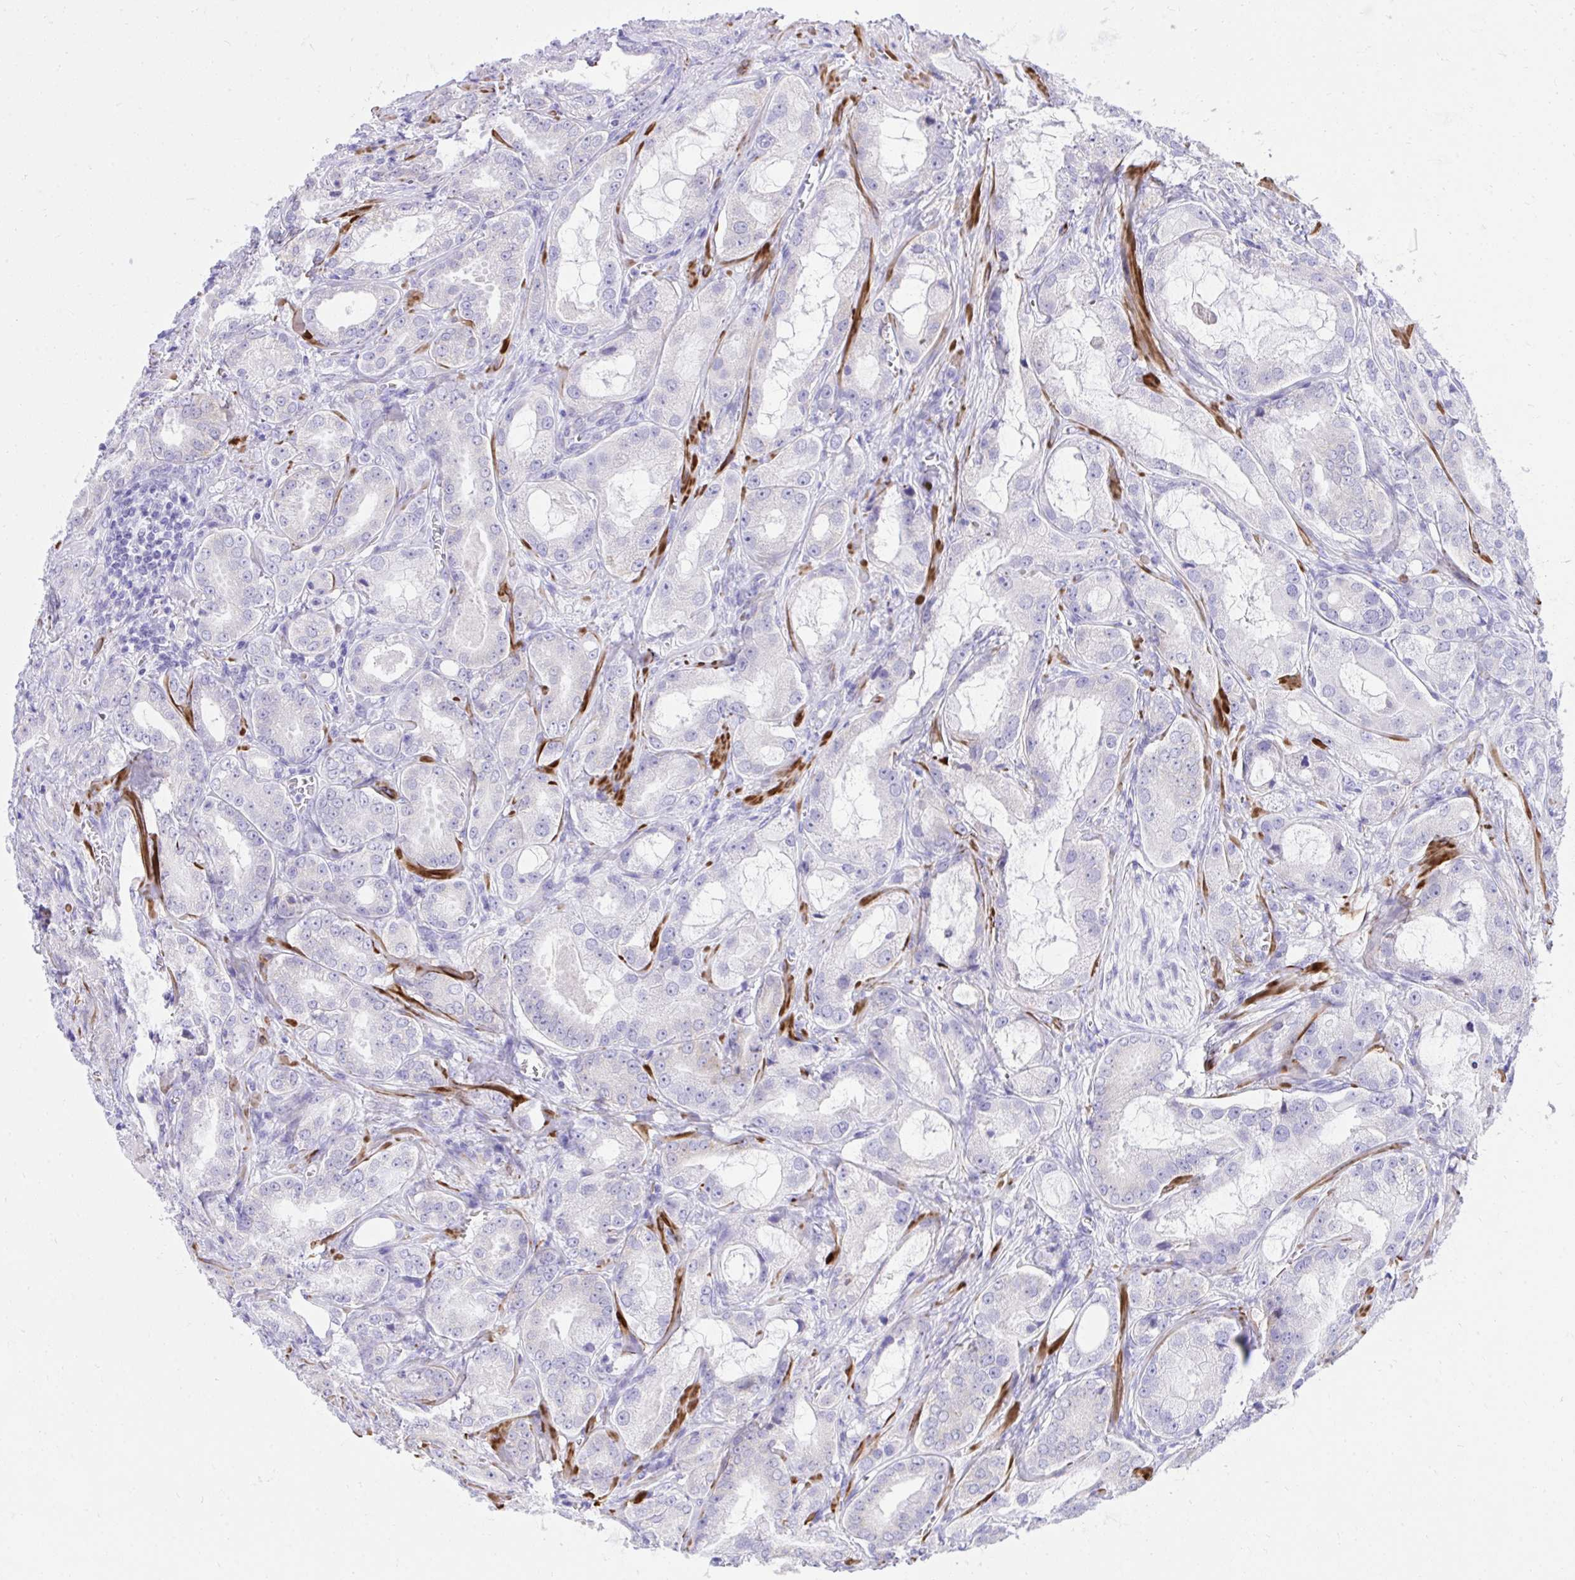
{"staining": {"intensity": "negative", "quantity": "none", "location": "none"}, "tissue": "prostate cancer", "cell_type": "Tumor cells", "image_type": "cancer", "snomed": [{"axis": "morphology", "description": "Adenocarcinoma, High grade"}, {"axis": "topography", "description": "Prostate"}], "caption": "Tumor cells show no significant expression in prostate high-grade adenocarcinoma.", "gene": "KCNN4", "patient": {"sex": "male", "age": 64}}